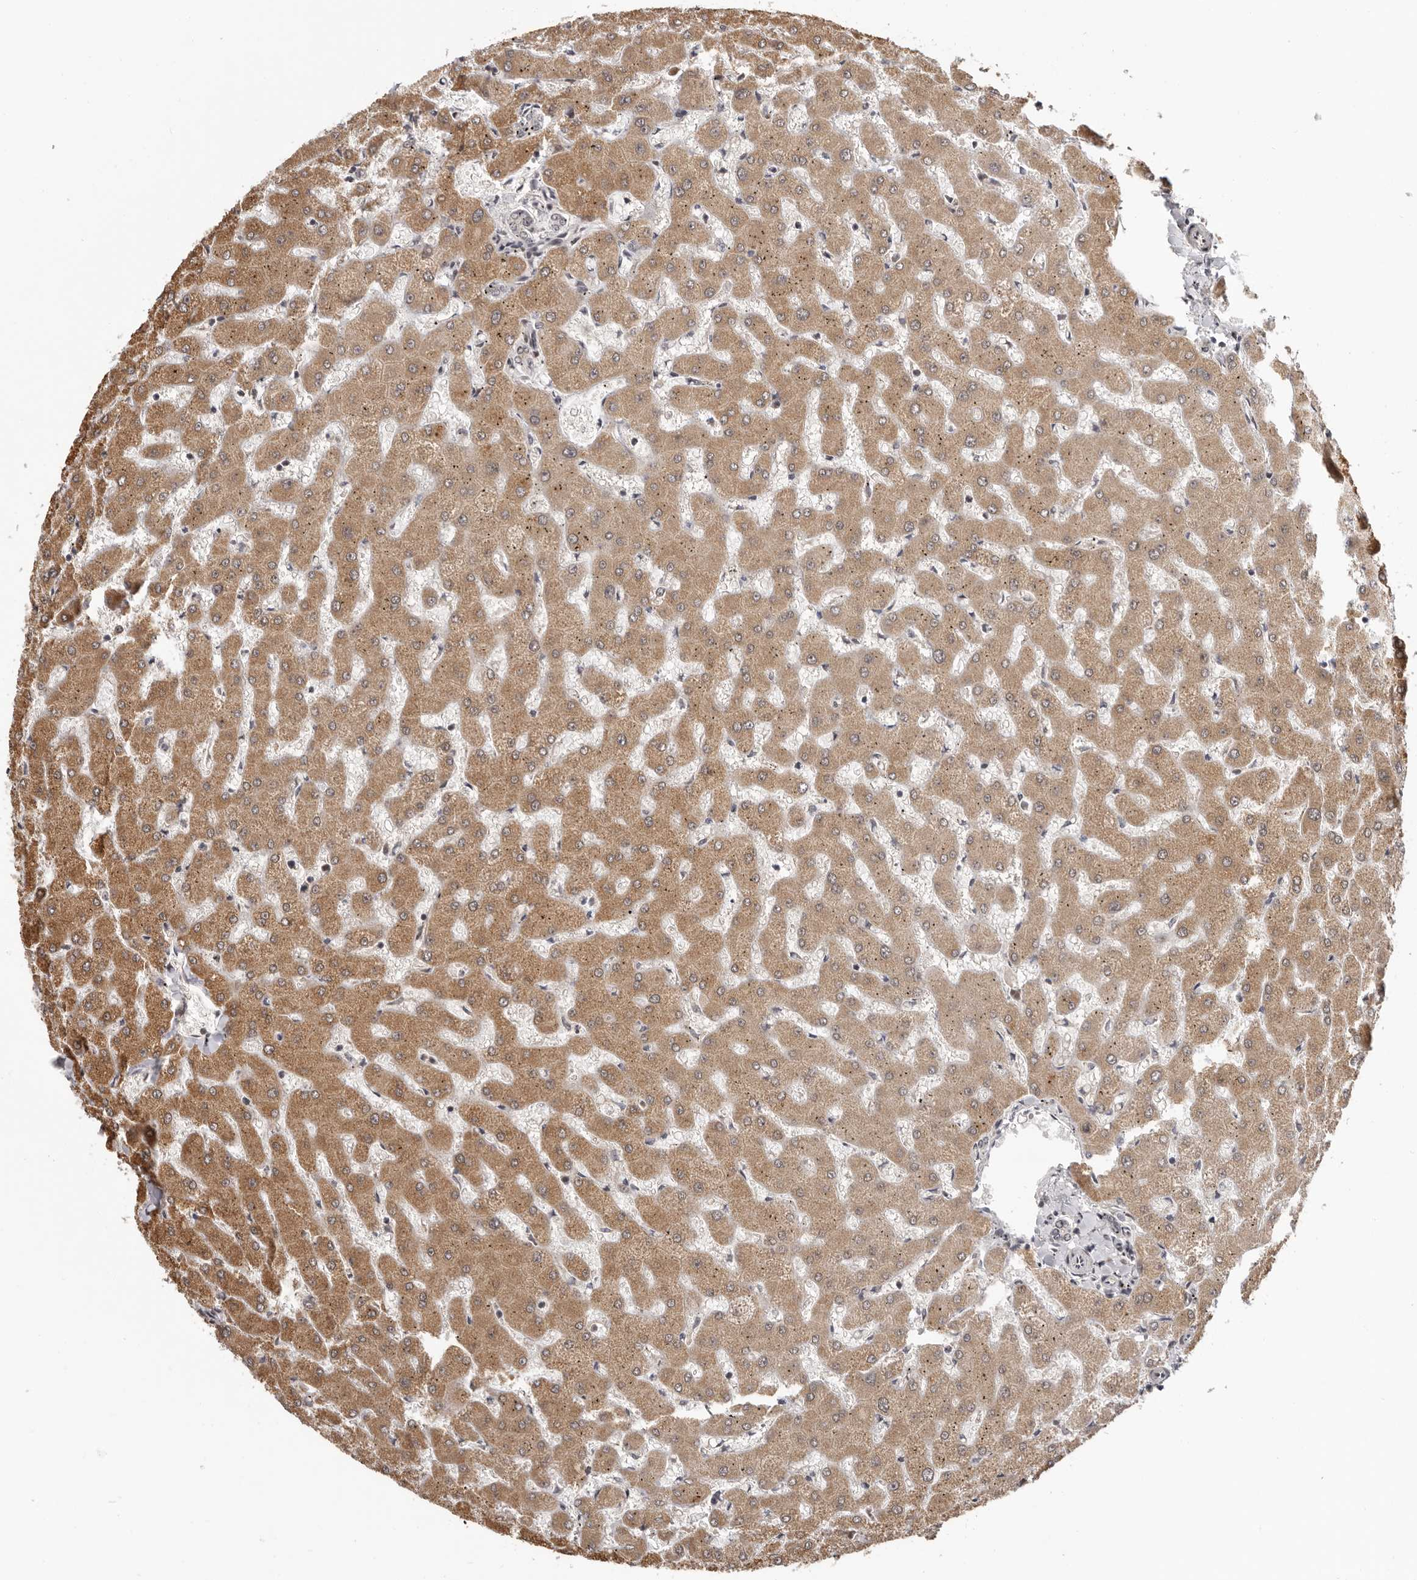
{"staining": {"intensity": "moderate", "quantity": ">75%", "location": "cytoplasmic/membranous"}, "tissue": "liver", "cell_type": "Cholangiocytes", "image_type": "normal", "snomed": [{"axis": "morphology", "description": "Normal tissue, NOS"}, {"axis": "topography", "description": "Liver"}], "caption": "Protein analysis of unremarkable liver reveals moderate cytoplasmic/membranous positivity in approximately >75% of cholangiocytes. The staining was performed using DAB to visualize the protein expression in brown, while the nuclei were stained in blue with hematoxylin (Magnification: 20x).", "gene": "TBX5", "patient": {"sex": "female", "age": 63}}